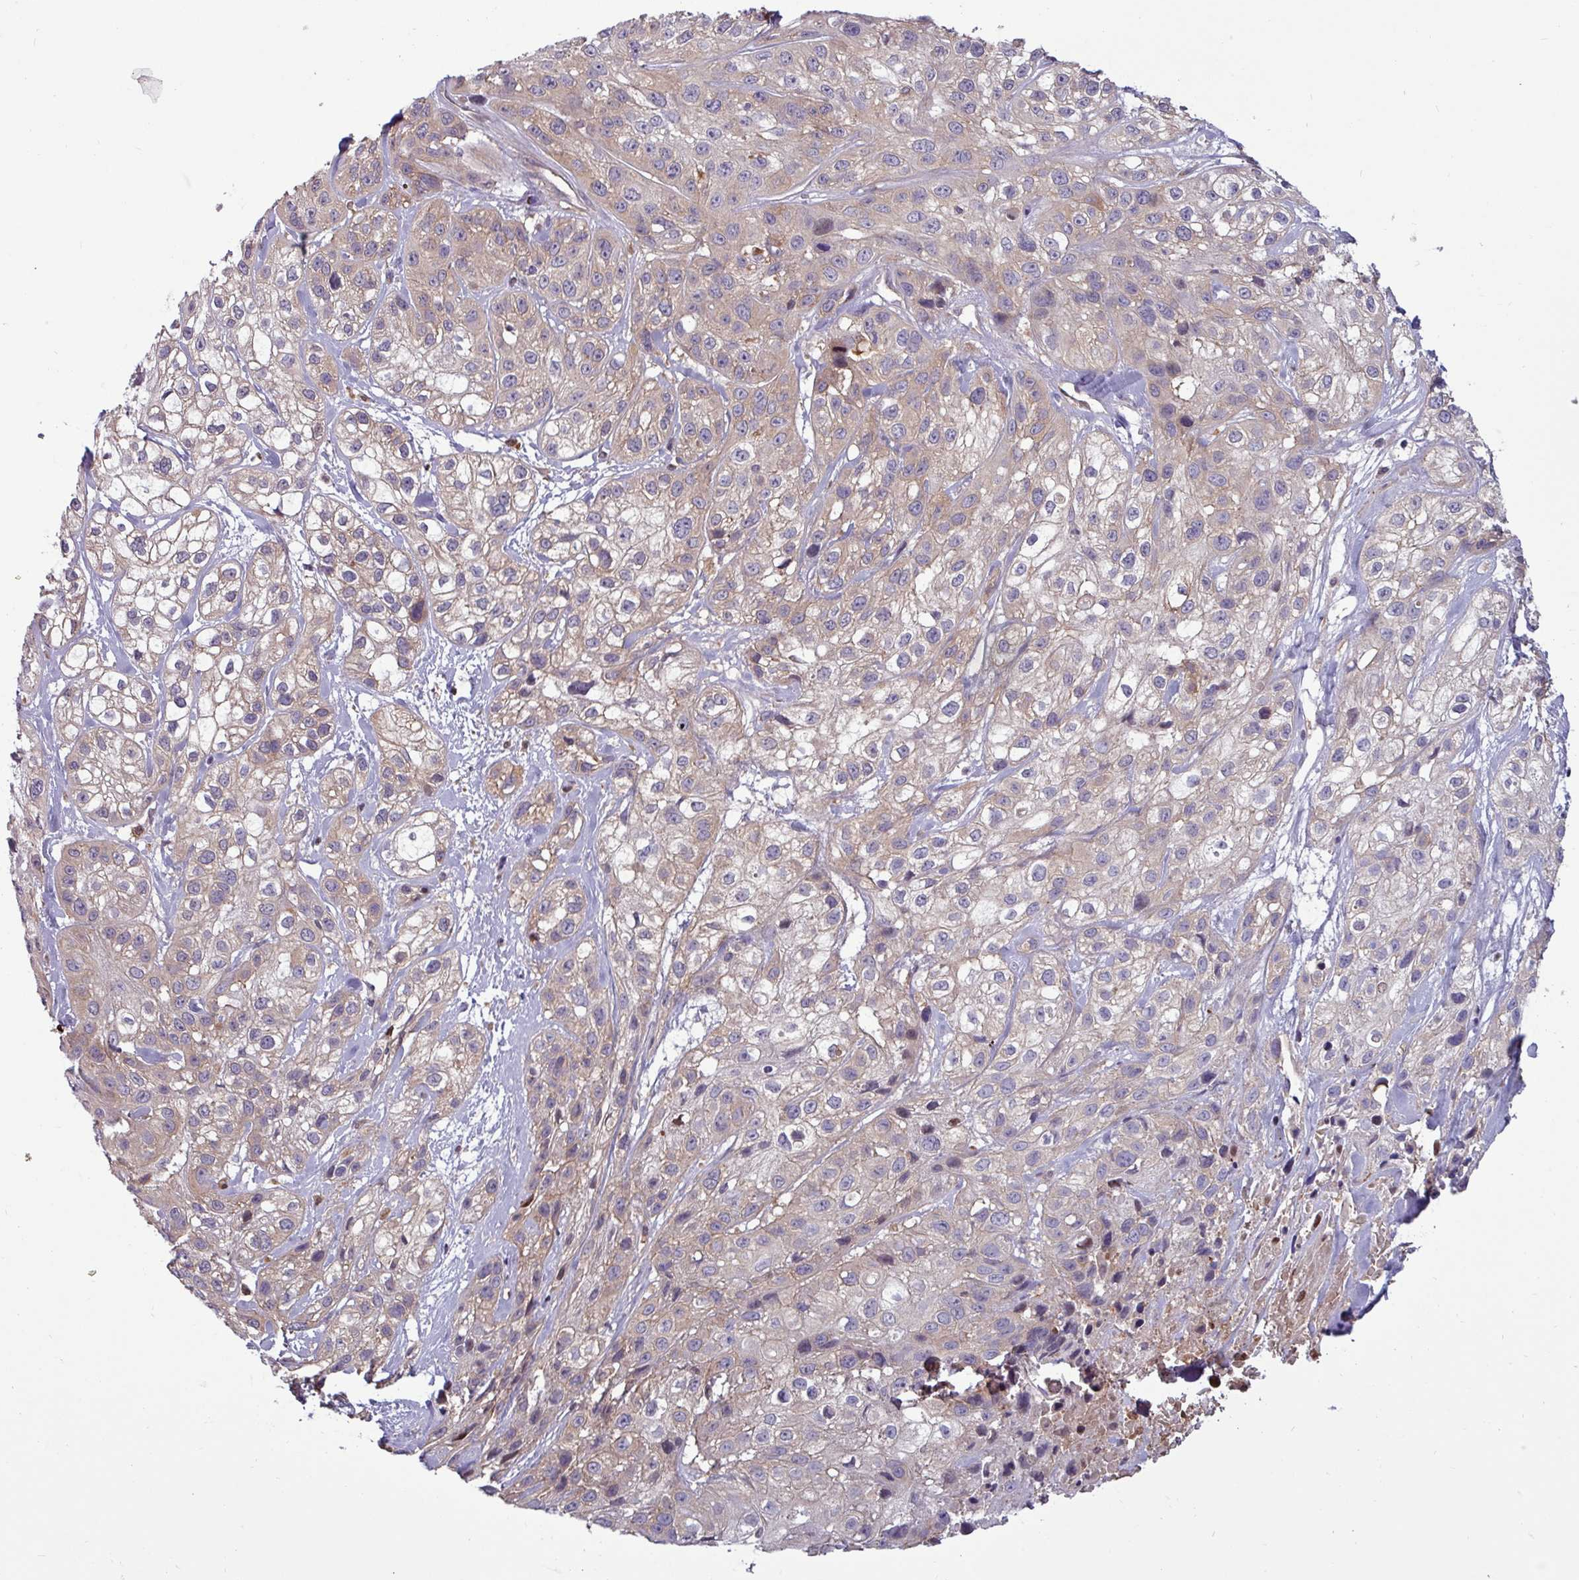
{"staining": {"intensity": "weak", "quantity": "<25%", "location": "cytoplasmic/membranous"}, "tissue": "skin cancer", "cell_type": "Tumor cells", "image_type": "cancer", "snomed": [{"axis": "morphology", "description": "Squamous cell carcinoma, NOS"}, {"axis": "topography", "description": "Skin"}], "caption": "Immunohistochemical staining of skin squamous cell carcinoma exhibits no significant expression in tumor cells.", "gene": "PCED1A", "patient": {"sex": "male", "age": 82}}